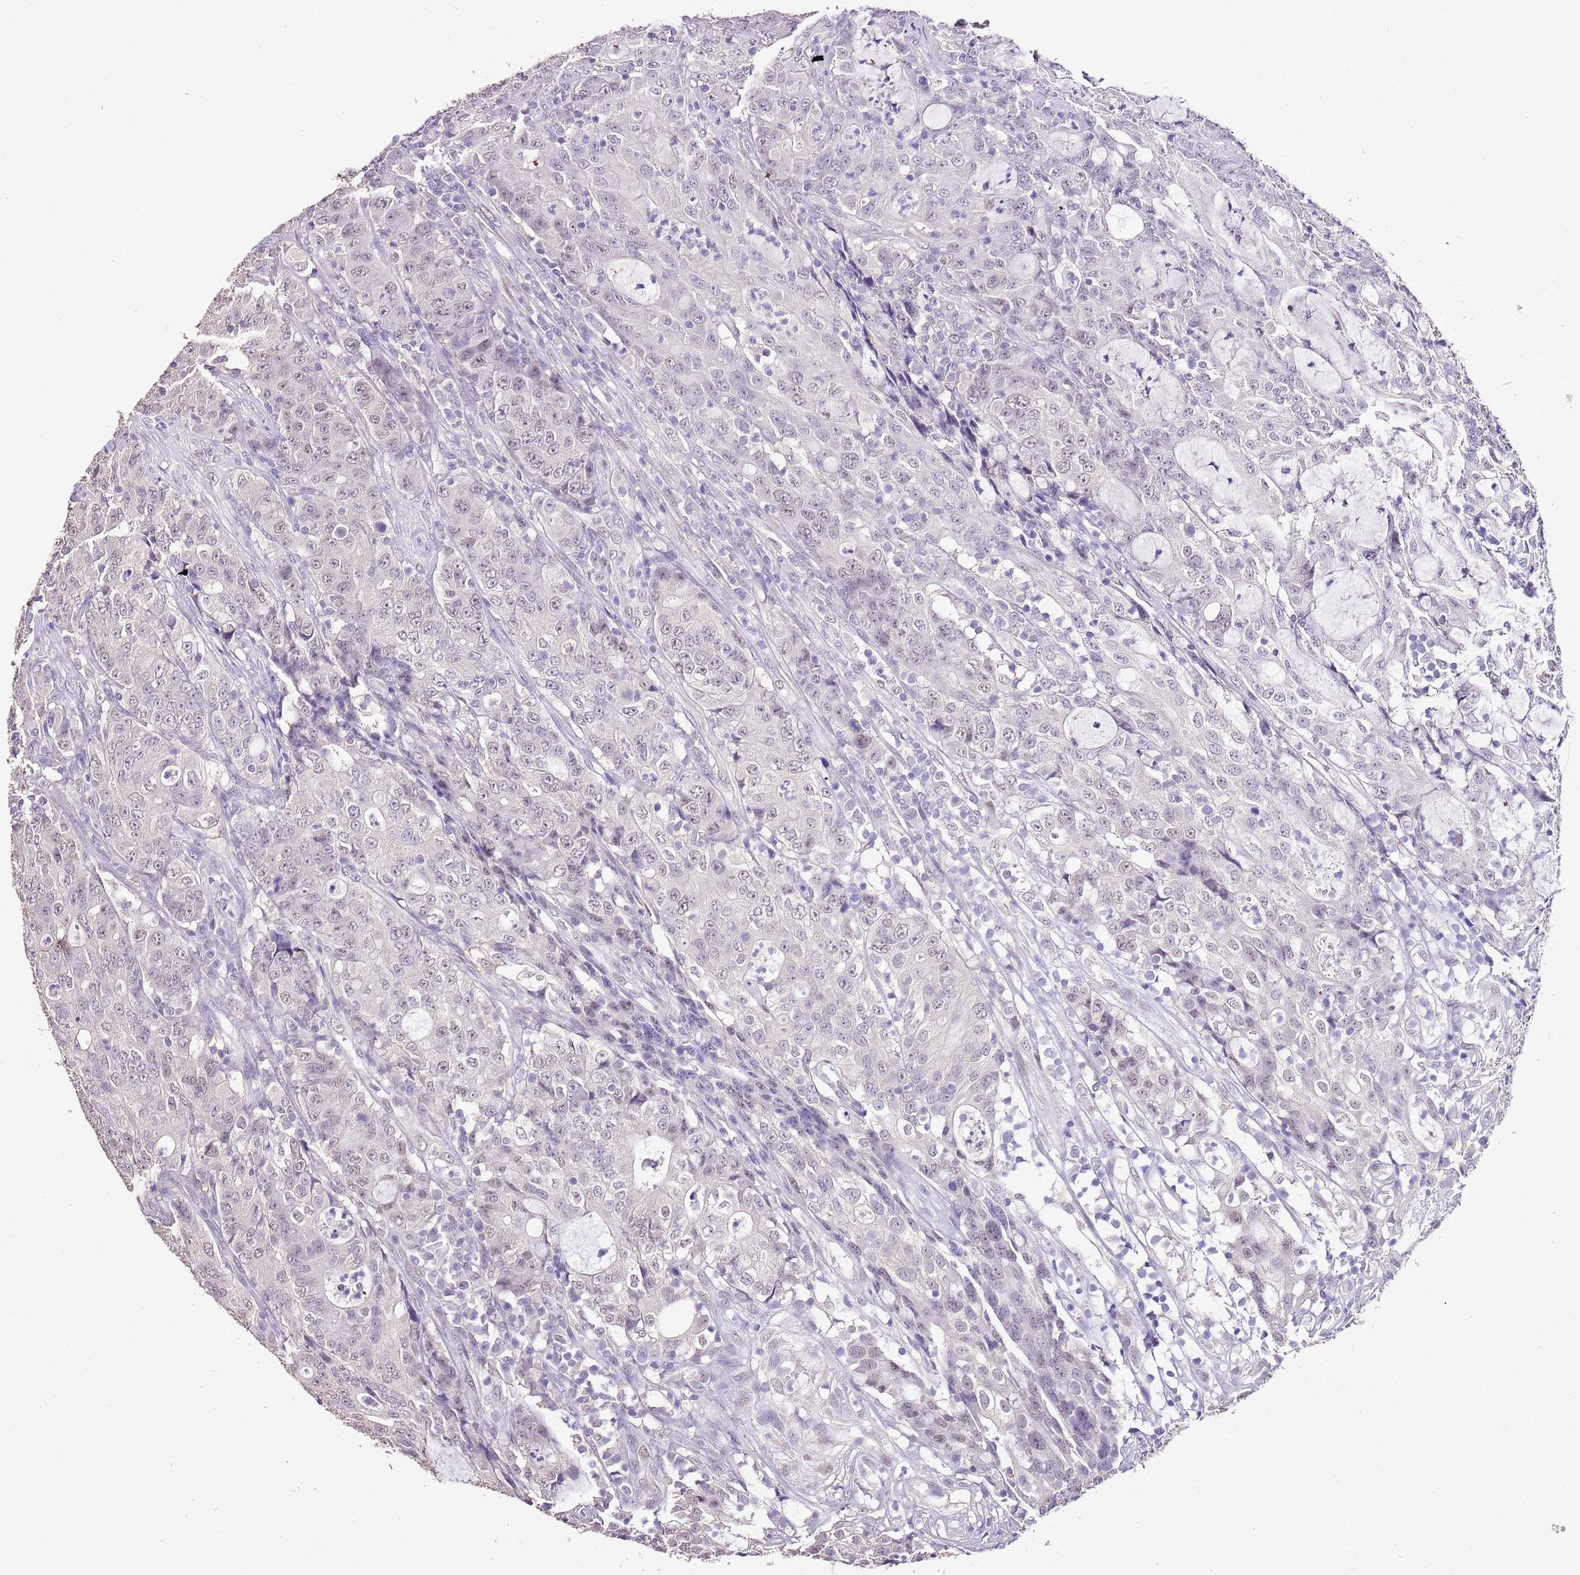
{"staining": {"intensity": "weak", "quantity": "25%-75%", "location": "nuclear"}, "tissue": "colorectal cancer", "cell_type": "Tumor cells", "image_type": "cancer", "snomed": [{"axis": "morphology", "description": "Adenocarcinoma, NOS"}, {"axis": "topography", "description": "Colon"}], "caption": "Immunohistochemical staining of adenocarcinoma (colorectal) displays weak nuclear protein staining in approximately 25%-75% of tumor cells.", "gene": "IZUMO4", "patient": {"sex": "male", "age": 83}}